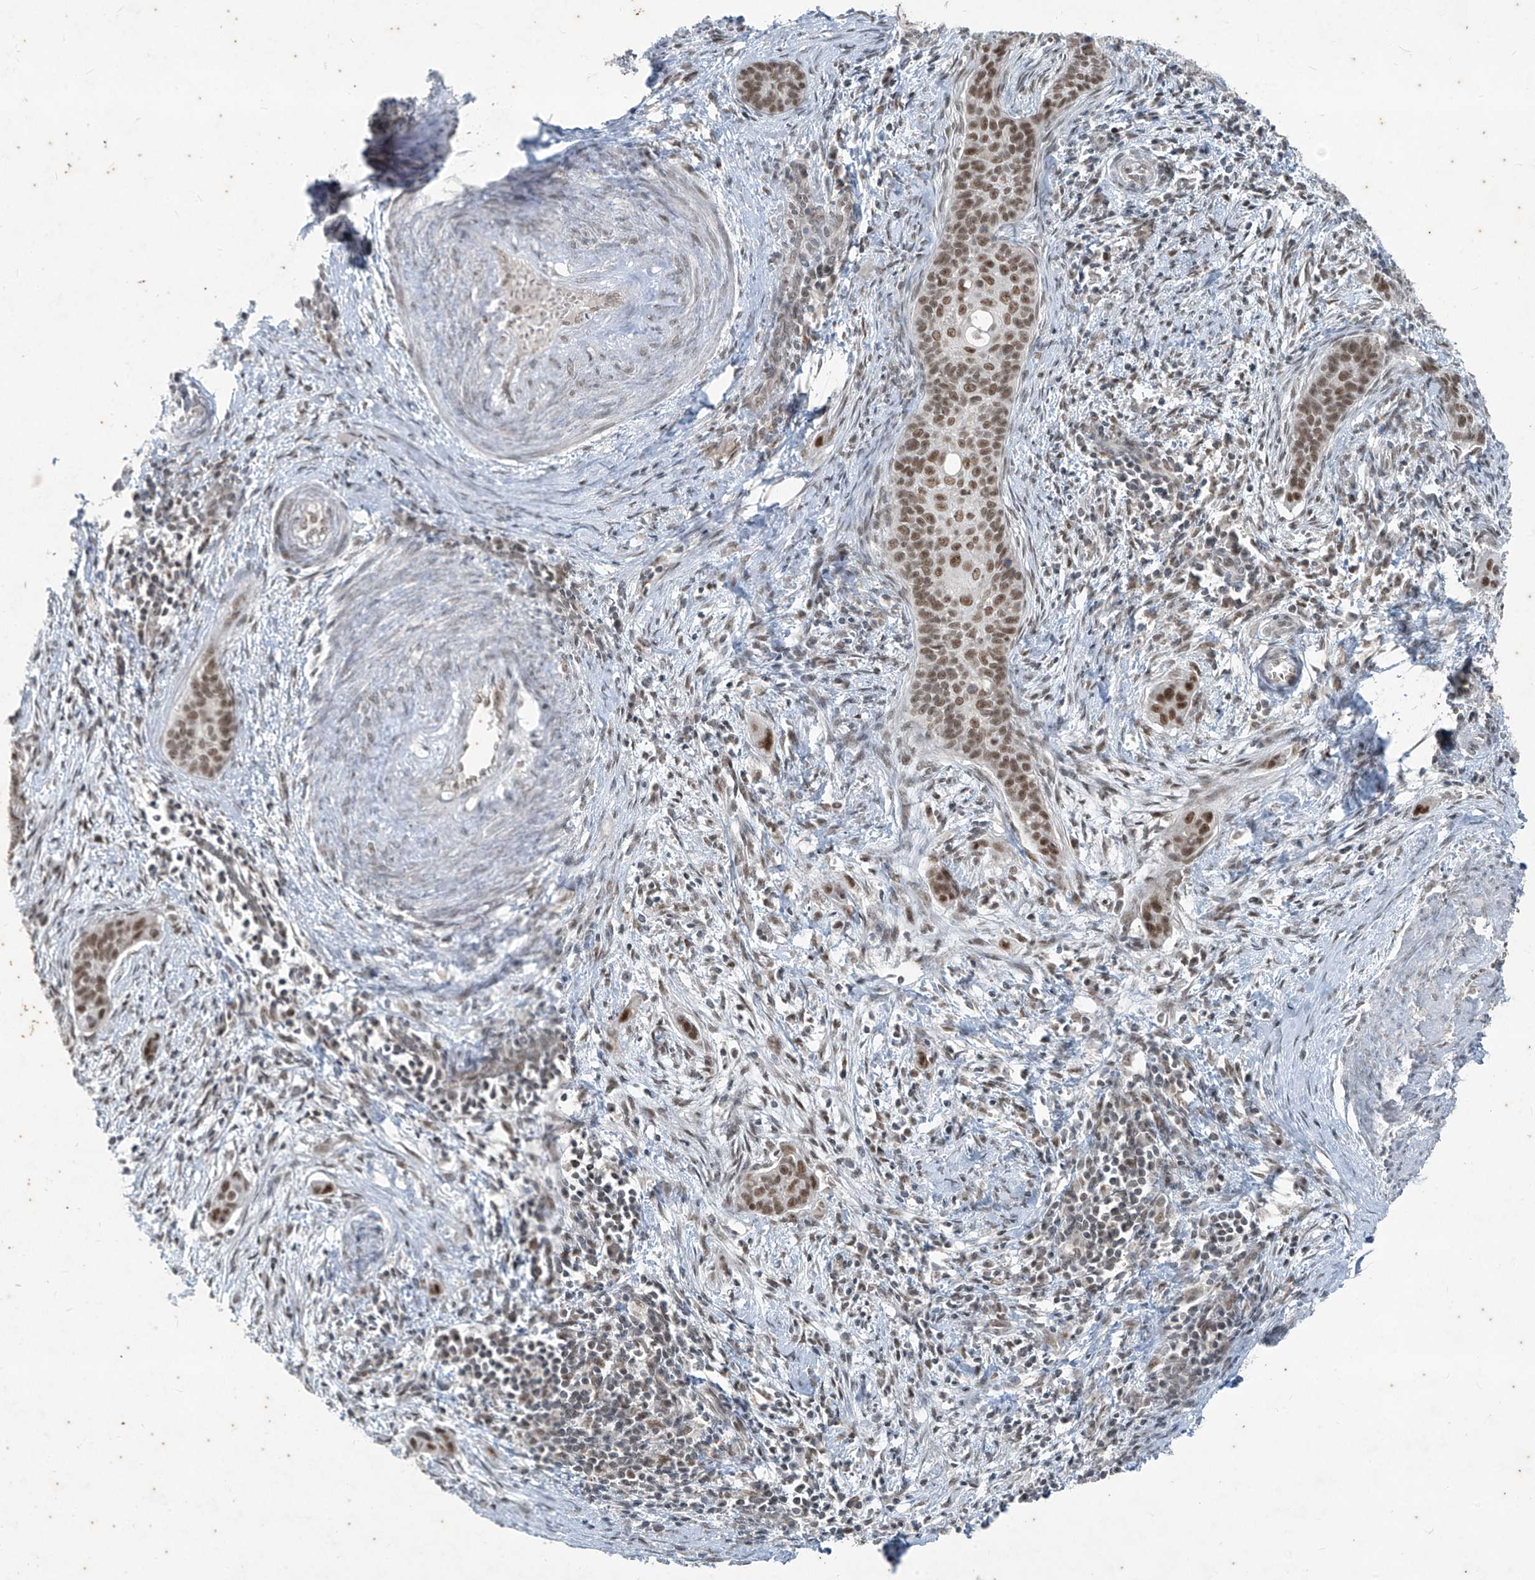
{"staining": {"intensity": "moderate", "quantity": ">75%", "location": "nuclear"}, "tissue": "cervical cancer", "cell_type": "Tumor cells", "image_type": "cancer", "snomed": [{"axis": "morphology", "description": "Squamous cell carcinoma, NOS"}, {"axis": "topography", "description": "Cervix"}], "caption": "Cervical squamous cell carcinoma stained for a protein demonstrates moderate nuclear positivity in tumor cells. (Brightfield microscopy of DAB IHC at high magnification).", "gene": "ZNF354B", "patient": {"sex": "female", "age": 33}}